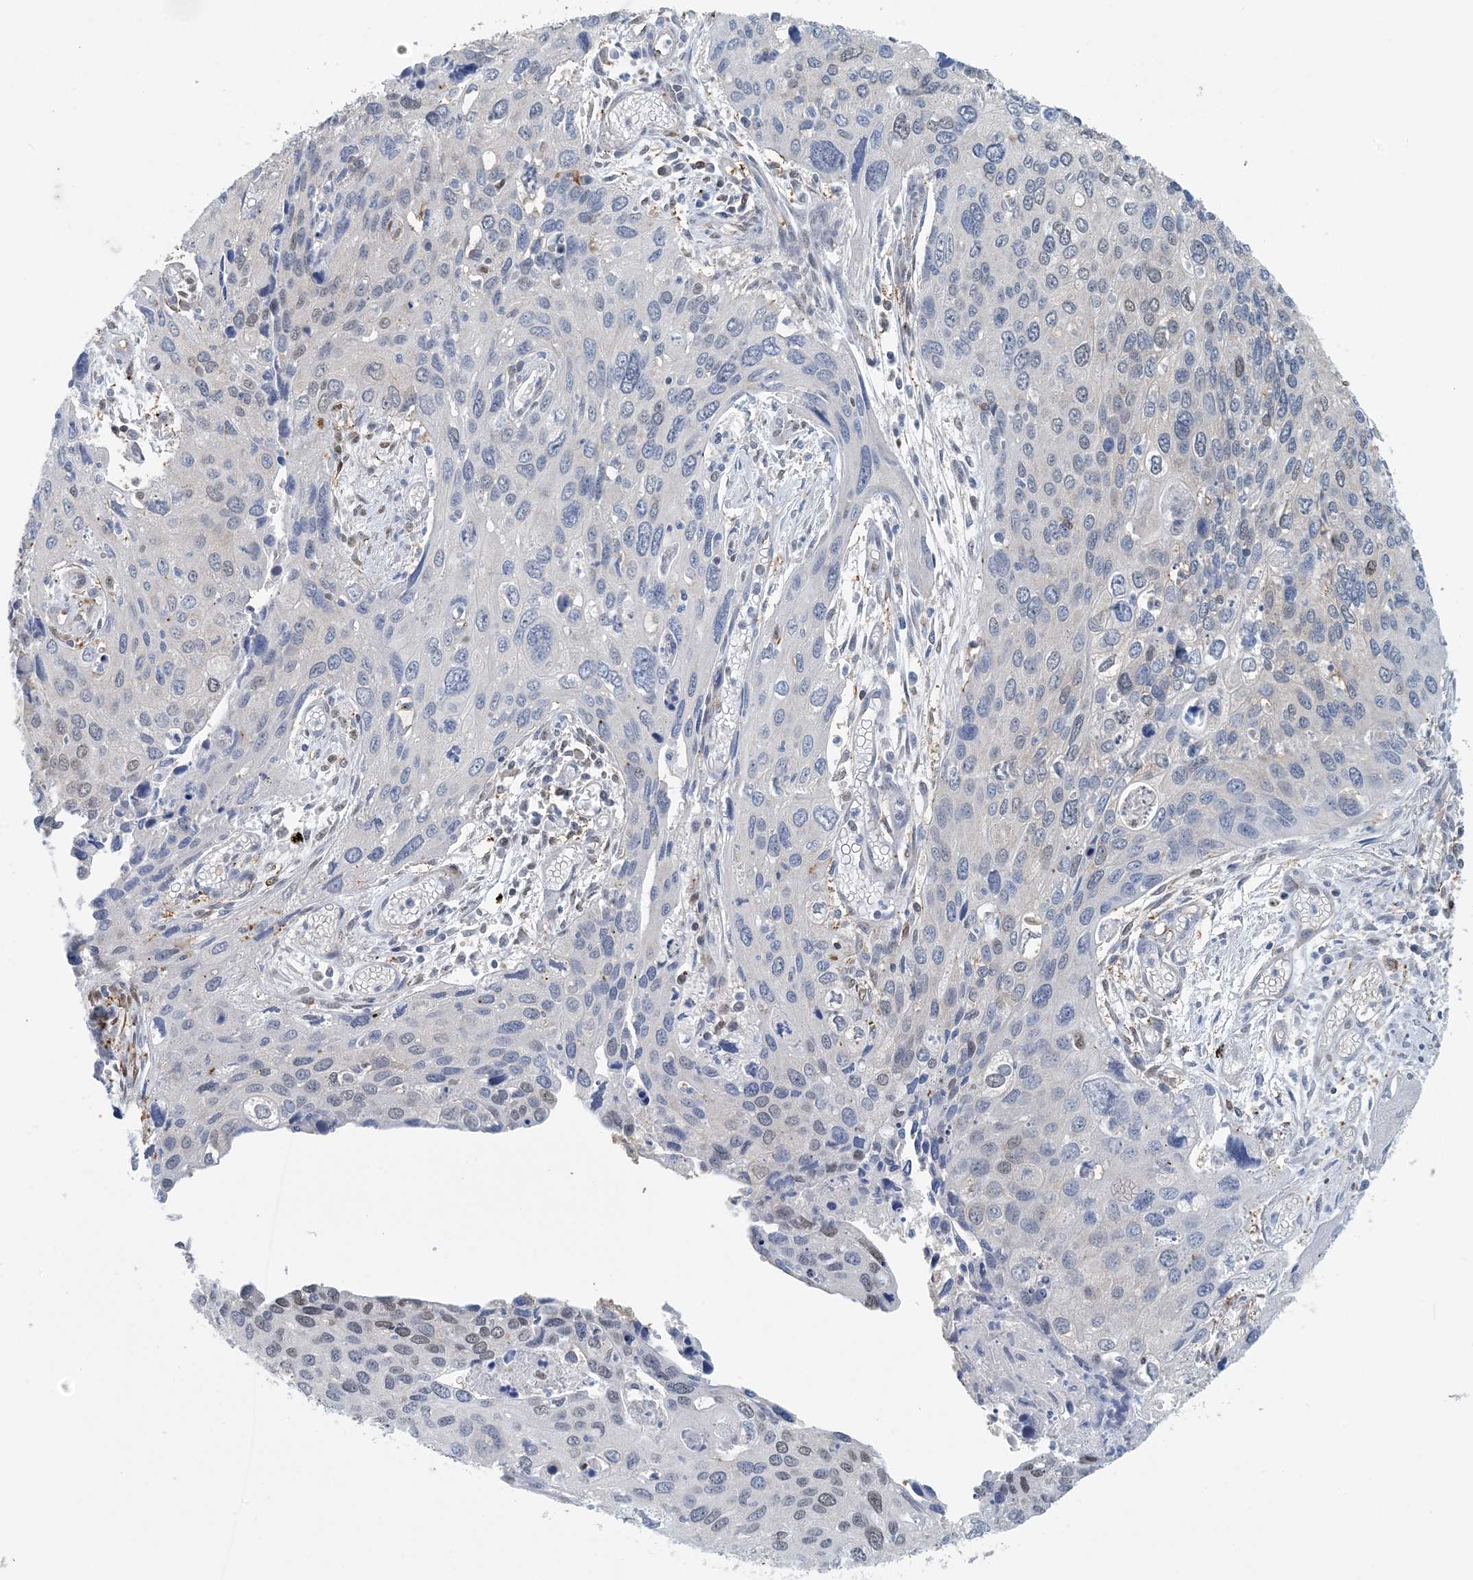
{"staining": {"intensity": "moderate", "quantity": "<25%", "location": "nuclear"}, "tissue": "cervical cancer", "cell_type": "Tumor cells", "image_type": "cancer", "snomed": [{"axis": "morphology", "description": "Squamous cell carcinoma, NOS"}, {"axis": "topography", "description": "Cervix"}], "caption": "Cervical cancer was stained to show a protein in brown. There is low levels of moderate nuclear positivity in about <25% of tumor cells.", "gene": "HIKESHI", "patient": {"sex": "female", "age": 55}}